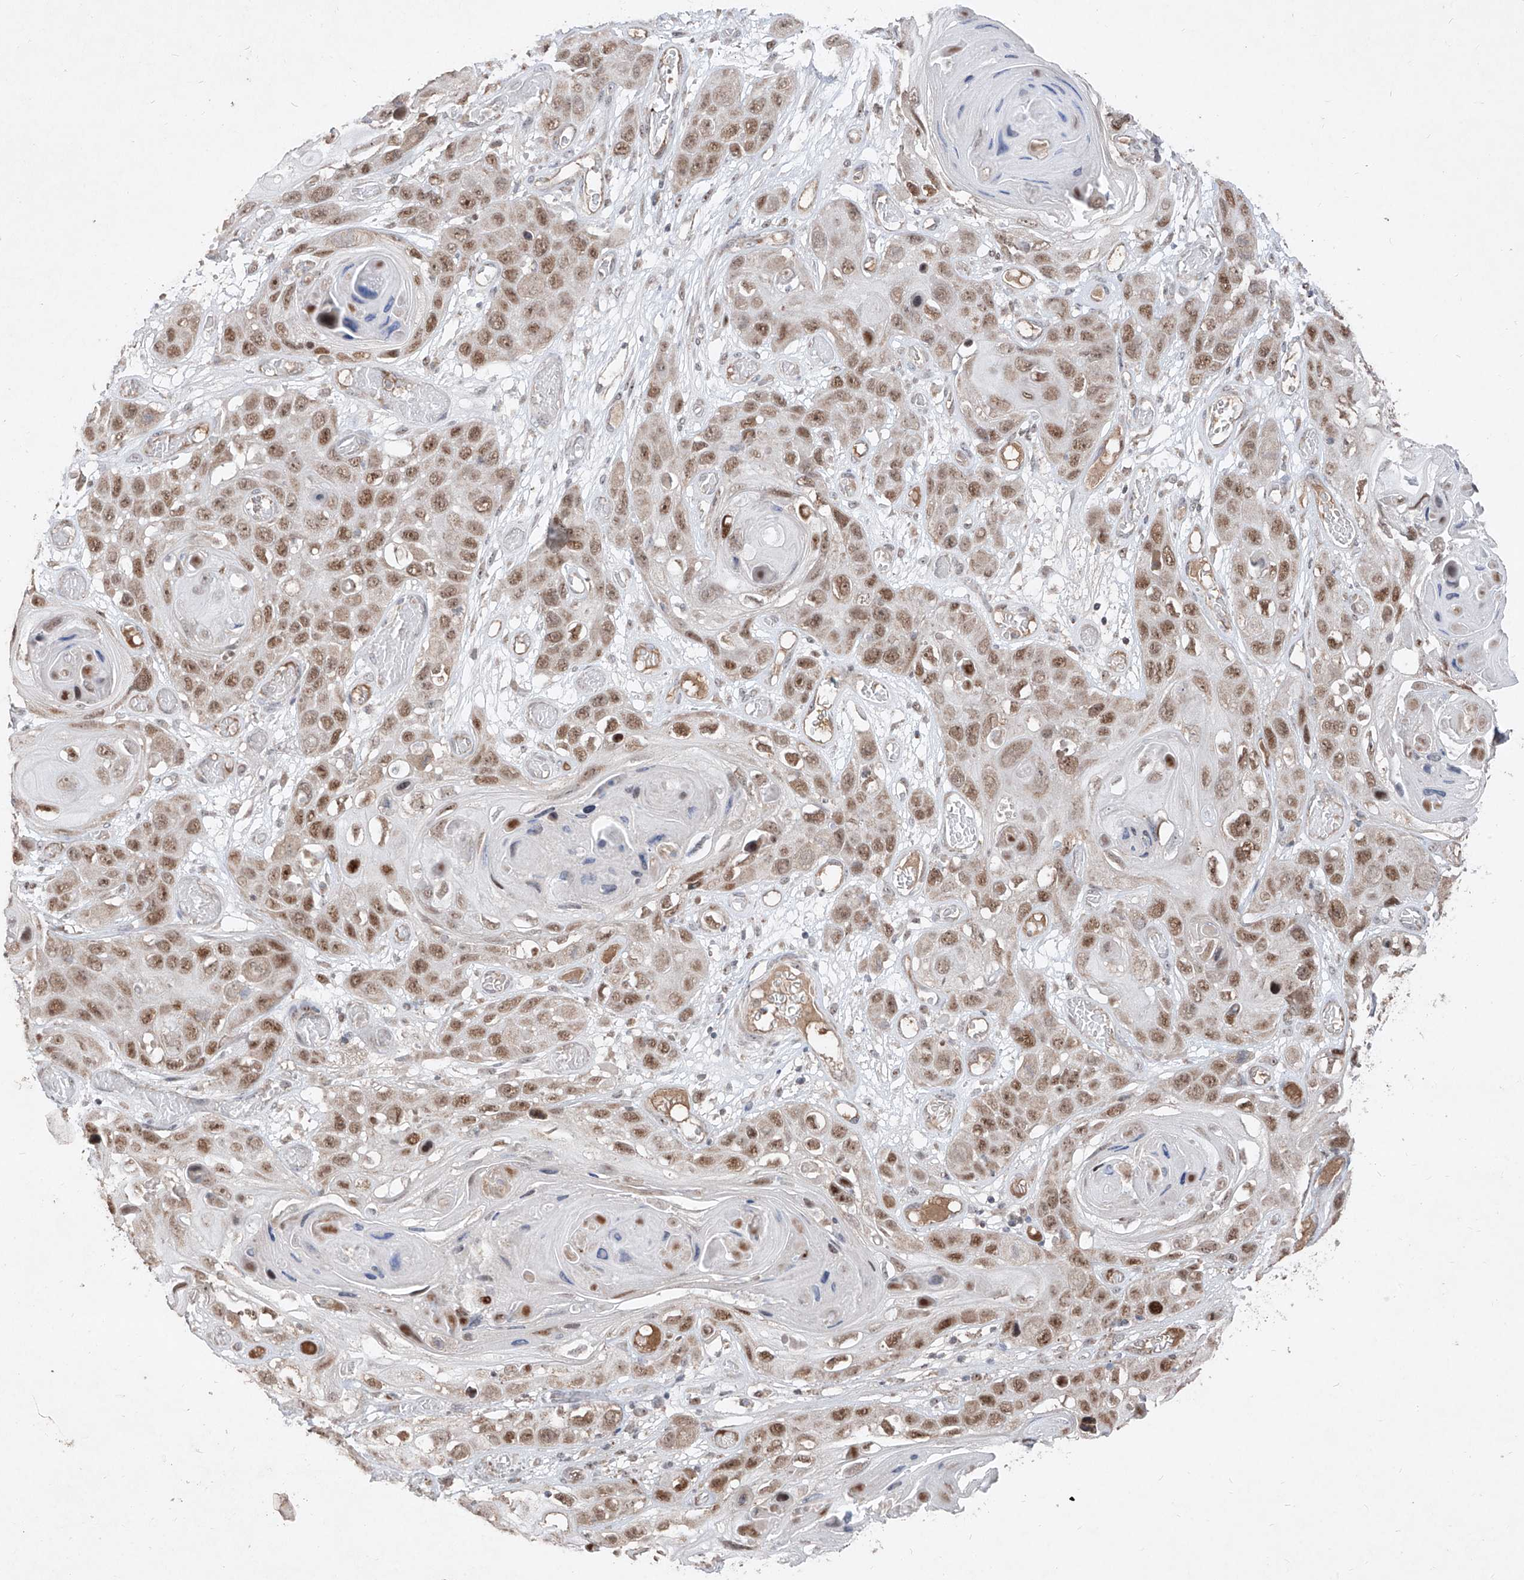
{"staining": {"intensity": "moderate", "quantity": ">75%", "location": "nuclear"}, "tissue": "skin cancer", "cell_type": "Tumor cells", "image_type": "cancer", "snomed": [{"axis": "morphology", "description": "Squamous cell carcinoma, NOS"}, {"axis": "topography", "description": "Skin"}], "caption": "A high-resolution image shows immunohistochemistry staining of skin squamous cell carcinoma, which demonstrates moderate nuclear positivity in about >75% of tumor cells. (Brightfield microscopy of DAB IHC at high magnification).", "gene": "NDUFB3", "patient": {"sex": "male", "age": 55}}